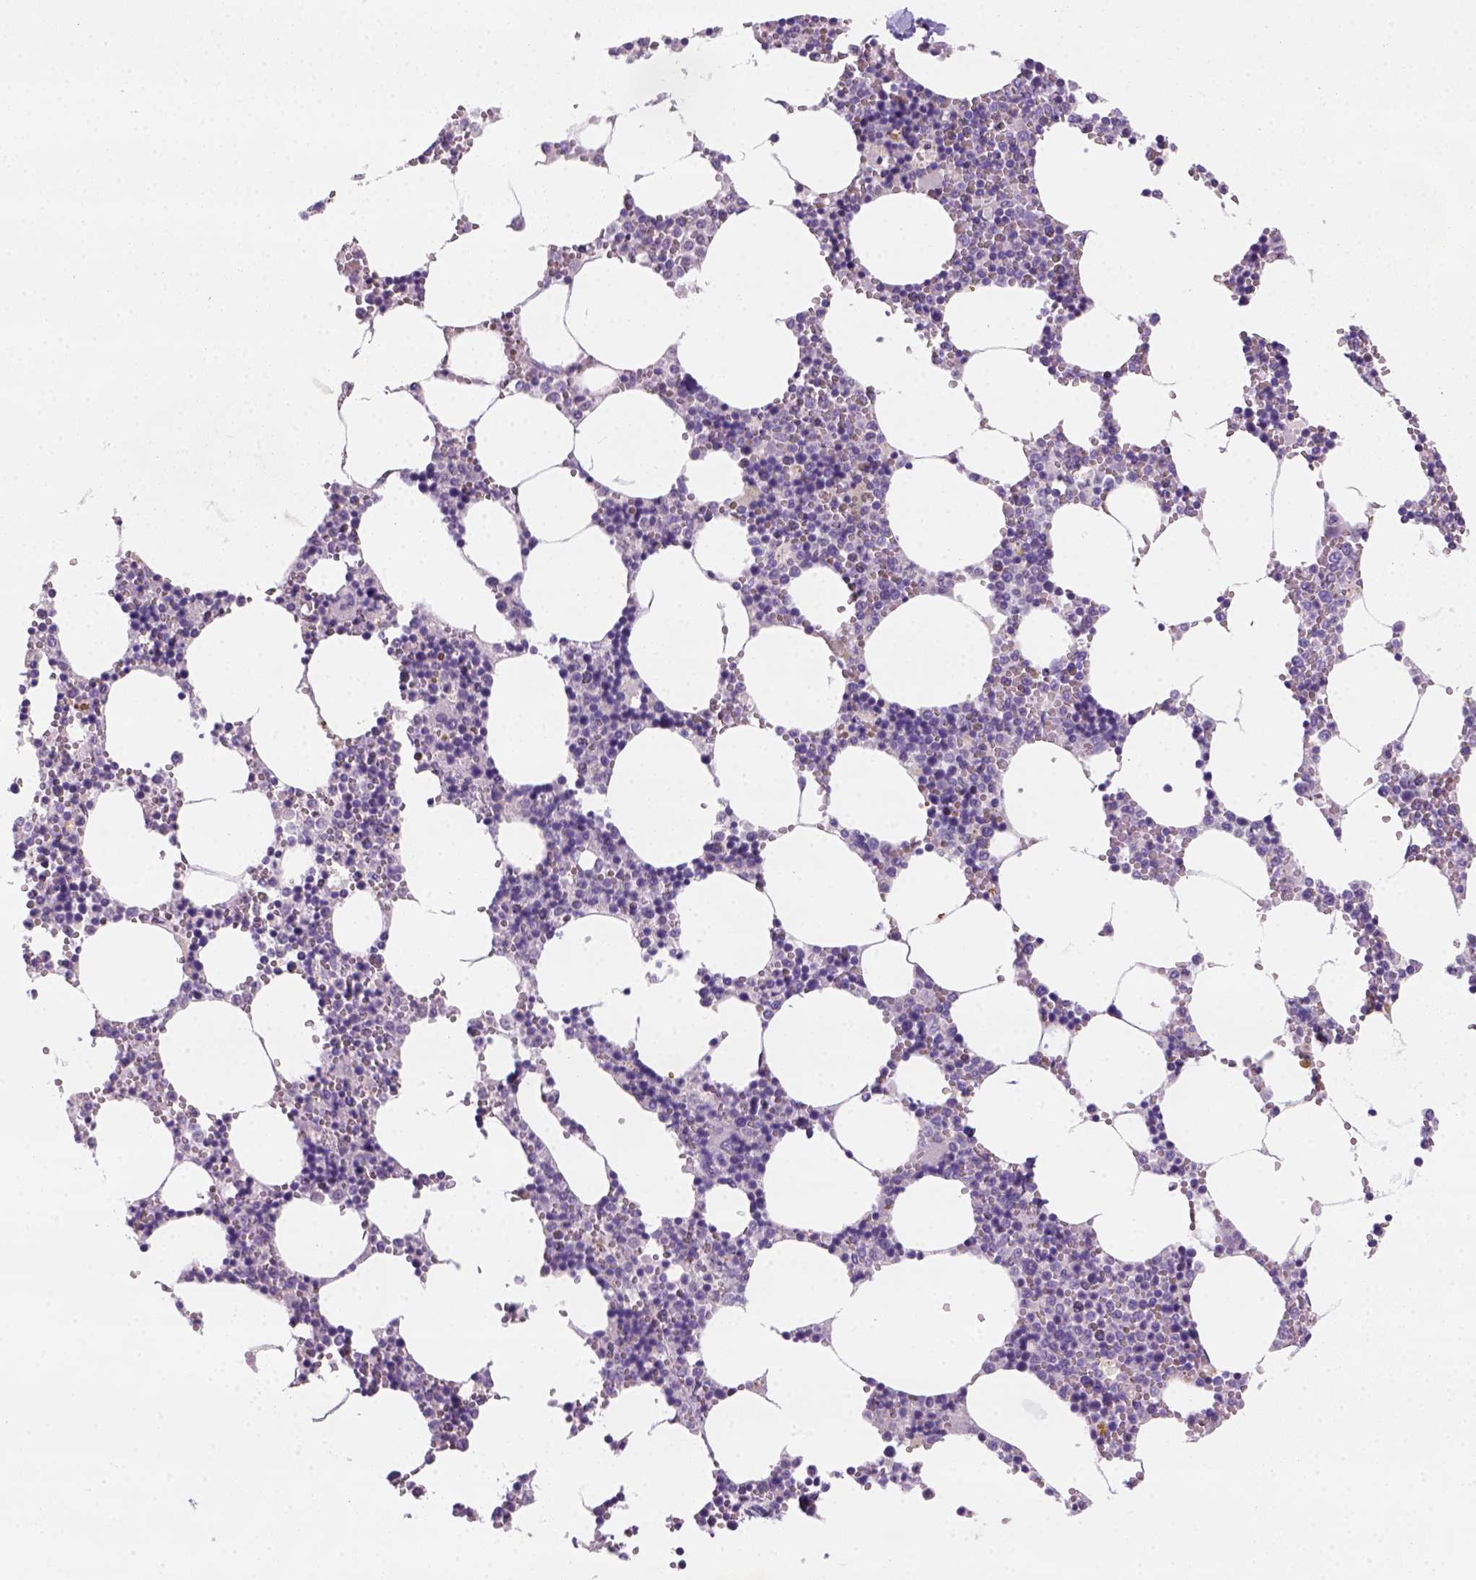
{"staining": {"intensity": "negative", "quantity": "none", "location": "none"}, "tissue": "bone marrow", "cell_type": "Hematopoietic cells", "image_type": "normal", "snomed": [{"axis": "morphology", "description": "Normal tissue, NOS"}, {"axis": "topography", "description": "Bone marrow"}], "caption": "A micrograph of bone marrow stained for a protein displays no brown staining in hematopoietic cells.", "gene": "ZMAT4", "patient": {"sex": "male", "age": 54}}